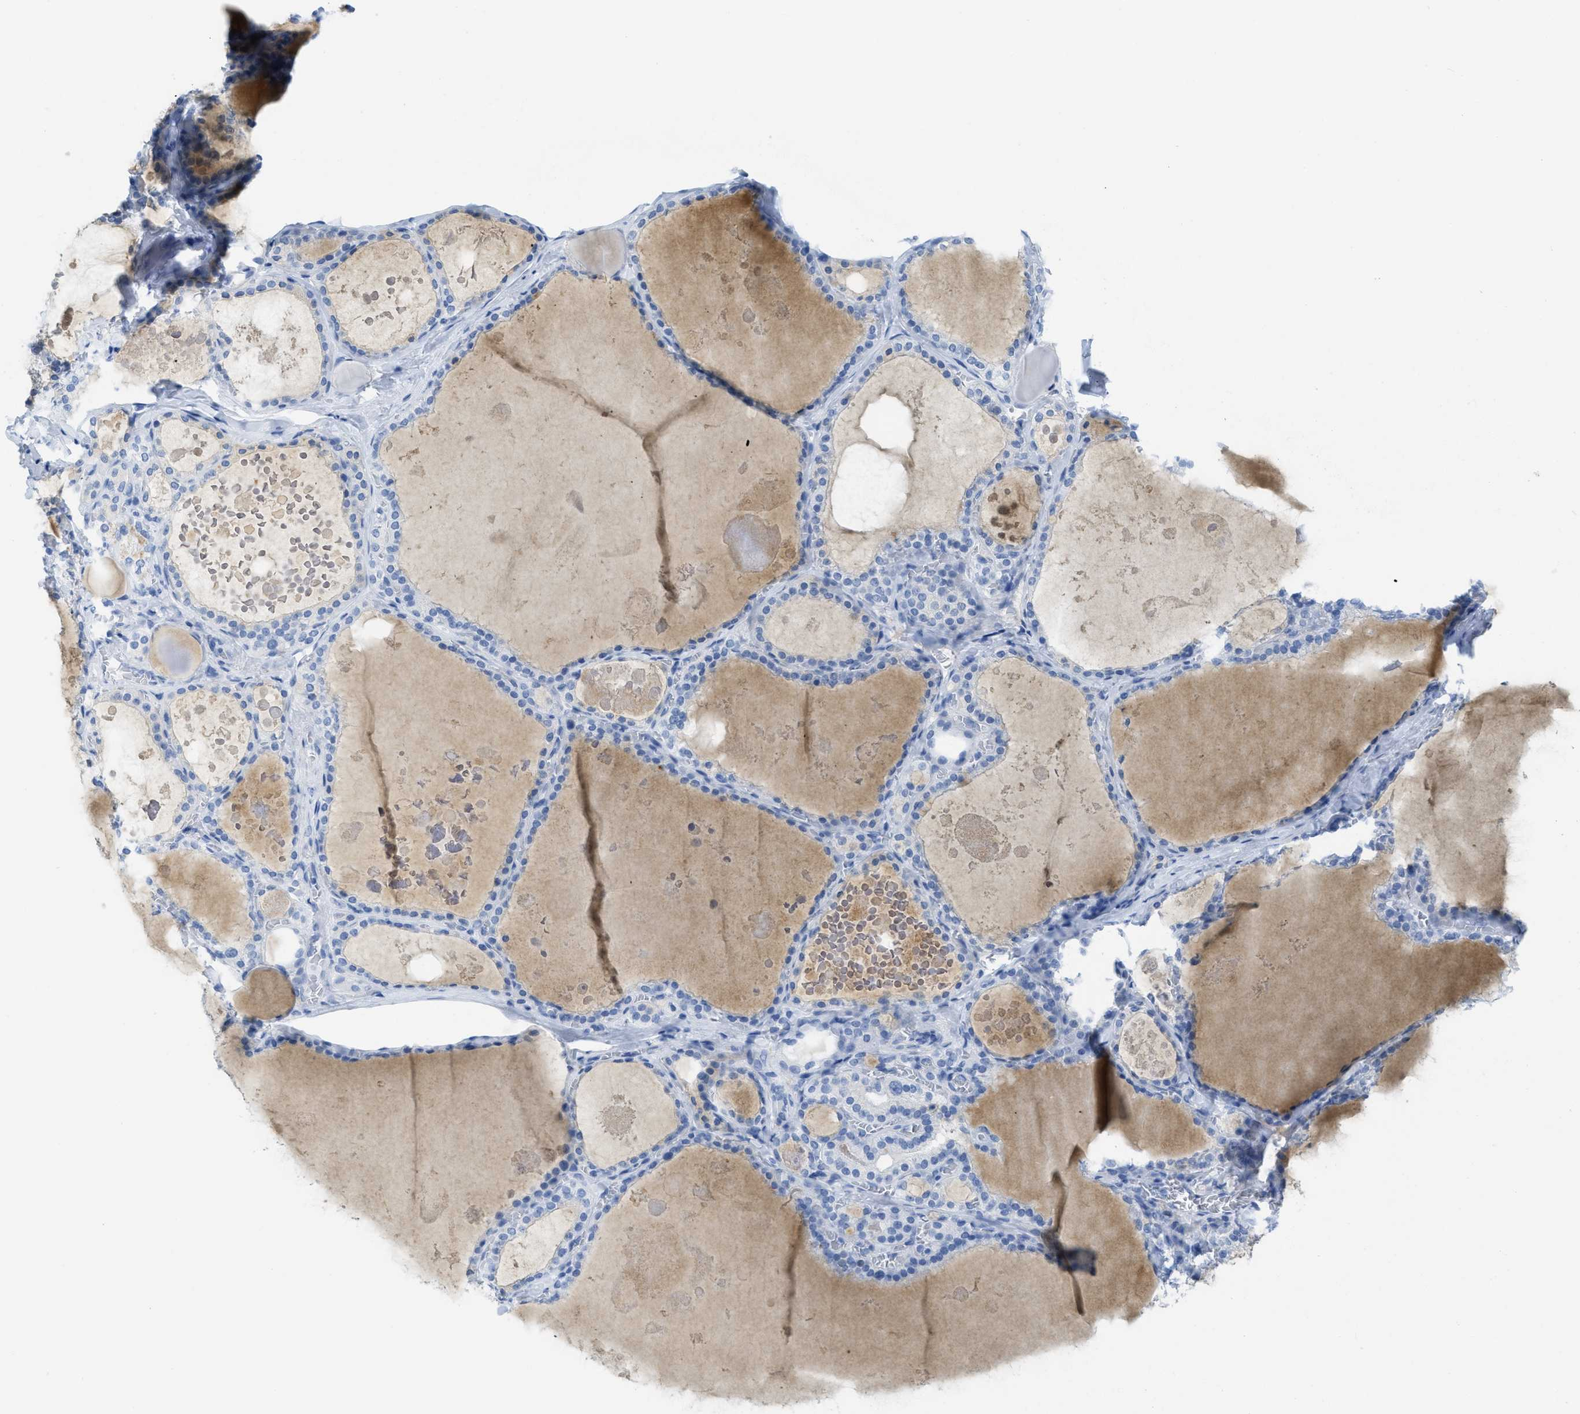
{"staining": {"intensity": "negative", "quantity": "none", "location": "none"}, "tissue": "thyroid gland", "cell_type": "Glandular cells", "image_type": "normal", "snomed": [{"axis": "morphology", "description": "Normal tissue, NOS"}, {"axis": "topography", "description": "Thyroid gland"}], "caption": "Immunohistochemistry image of unremarkable thyroid gland: human thyroid gland stained with DAB reveals no significant protein positivity in glandular cells. The staining was performed using DAB to visualize the protein expression in brown, while the nuclei were stained in blue with hematoxylin (Magnification: 20x).", "gene": "WDR4", "patient": {"sex": "male", "age": 56}}